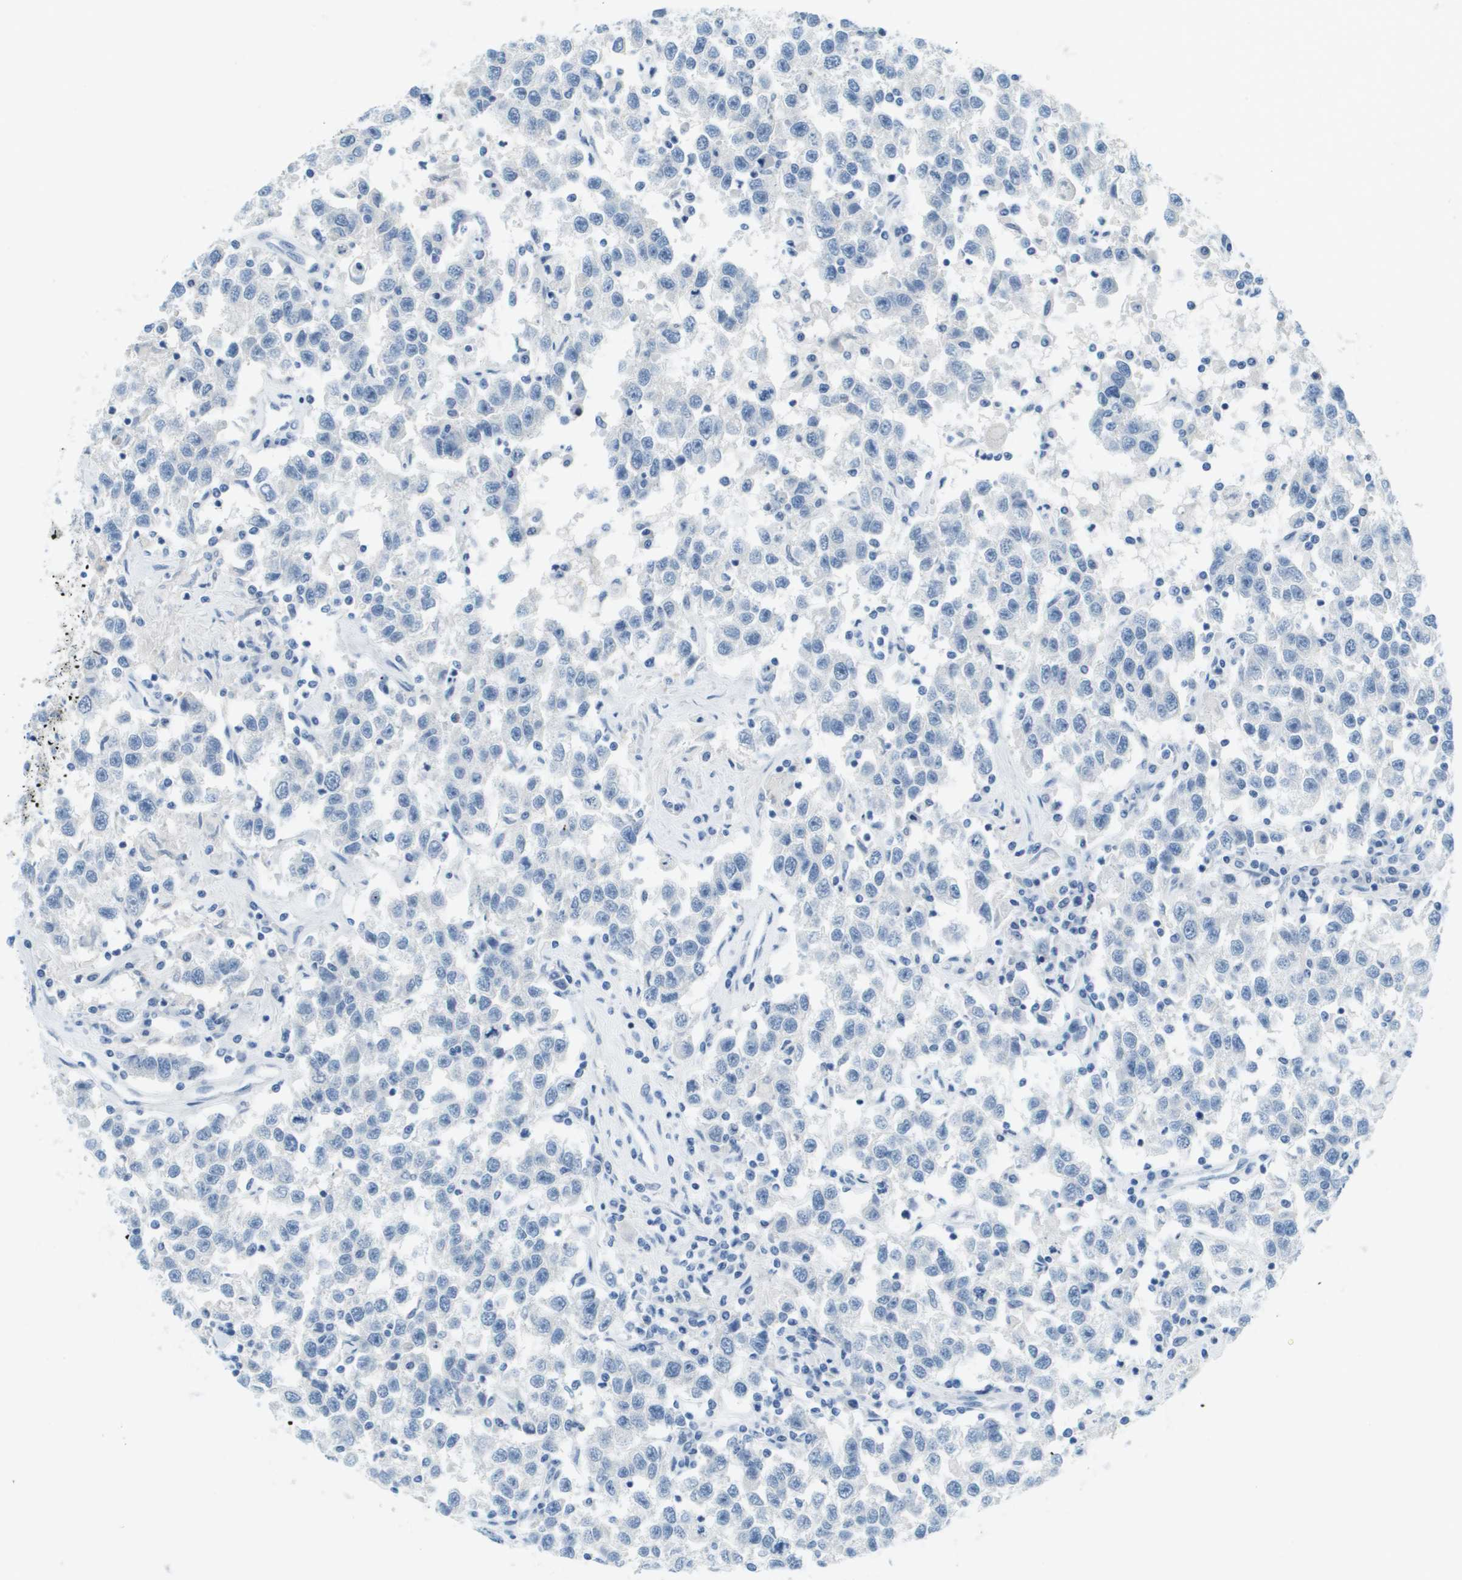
{"staining": {"intensity": "negative", "quantity": "none", "location": "none"}, "tissue": "testis cancer", "cell_type": "Tumor cells", "image_type": "cancer", "snomed": [{"axis": "morphology", "description": "Seminoma, NOS"}, {"axis": "topography", "description": "Testis"}], "caption": "This is a photomicrograph of immunohistochemistry (IHC) staining of testis cancer (seminoma), which shows no expression in tumor cells.", "gene": "CDHR2", "patient": {"sex": "male", "age": 41}}